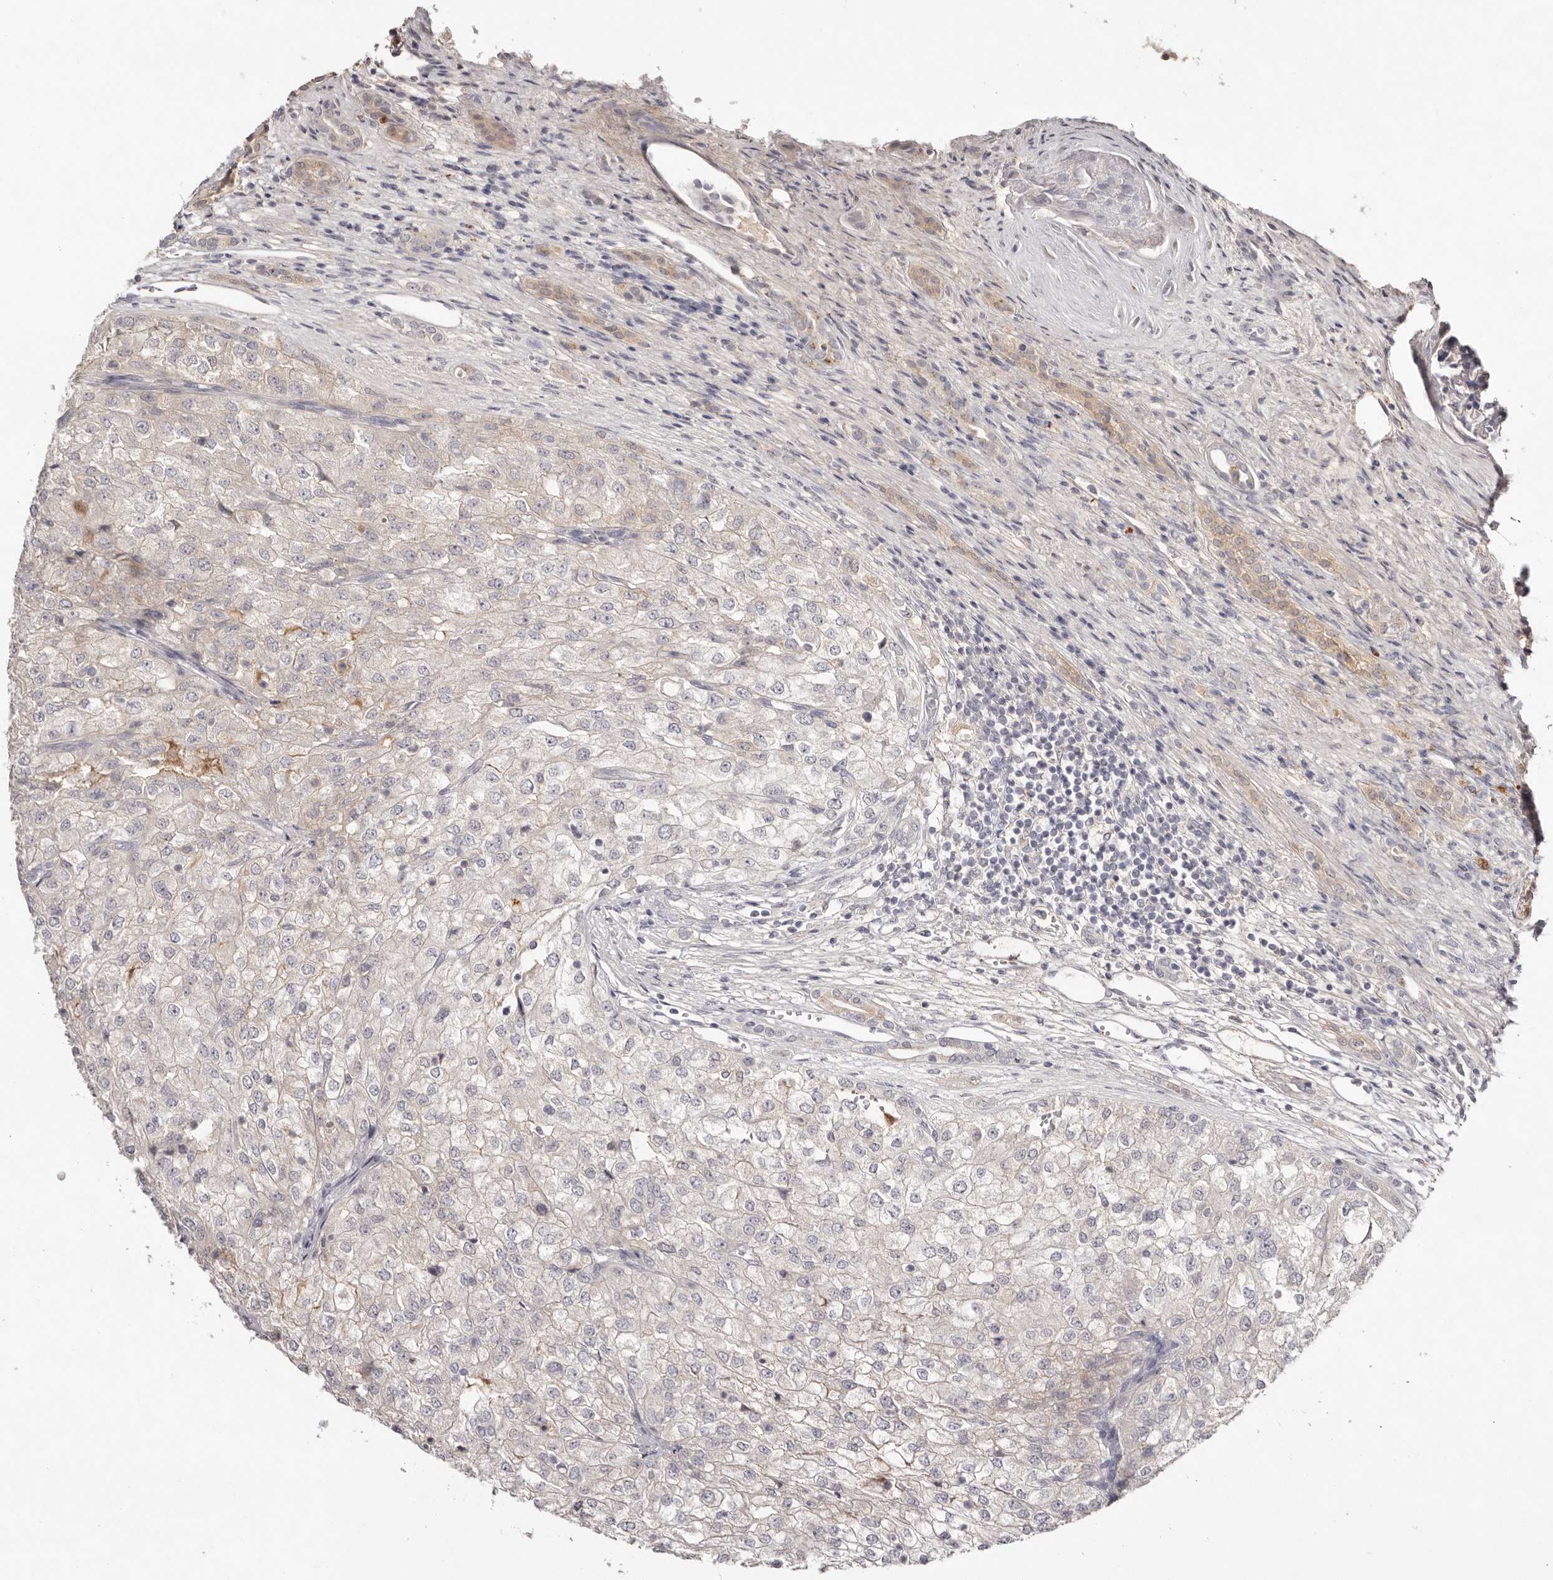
{"staining": {"intensity": "negative", "quantity": "none", "location": "none"}, "tissue": "renal cancer", "cell_type": "Tumor cells", "image_type": "cancer", "snomed": [{"axis": "morphology", "description": "Adenocarcinoma, NOS"}, {"axis": "topography", "description": "Kidney"}], "caption": "Immunohistochemistry photomicrograph of human renal cancer stained for a protein (brown), which exhibits no expression in tumor cells.", "gene": "SCUBE2", "patient": {"sex": "female", "age": 54}}